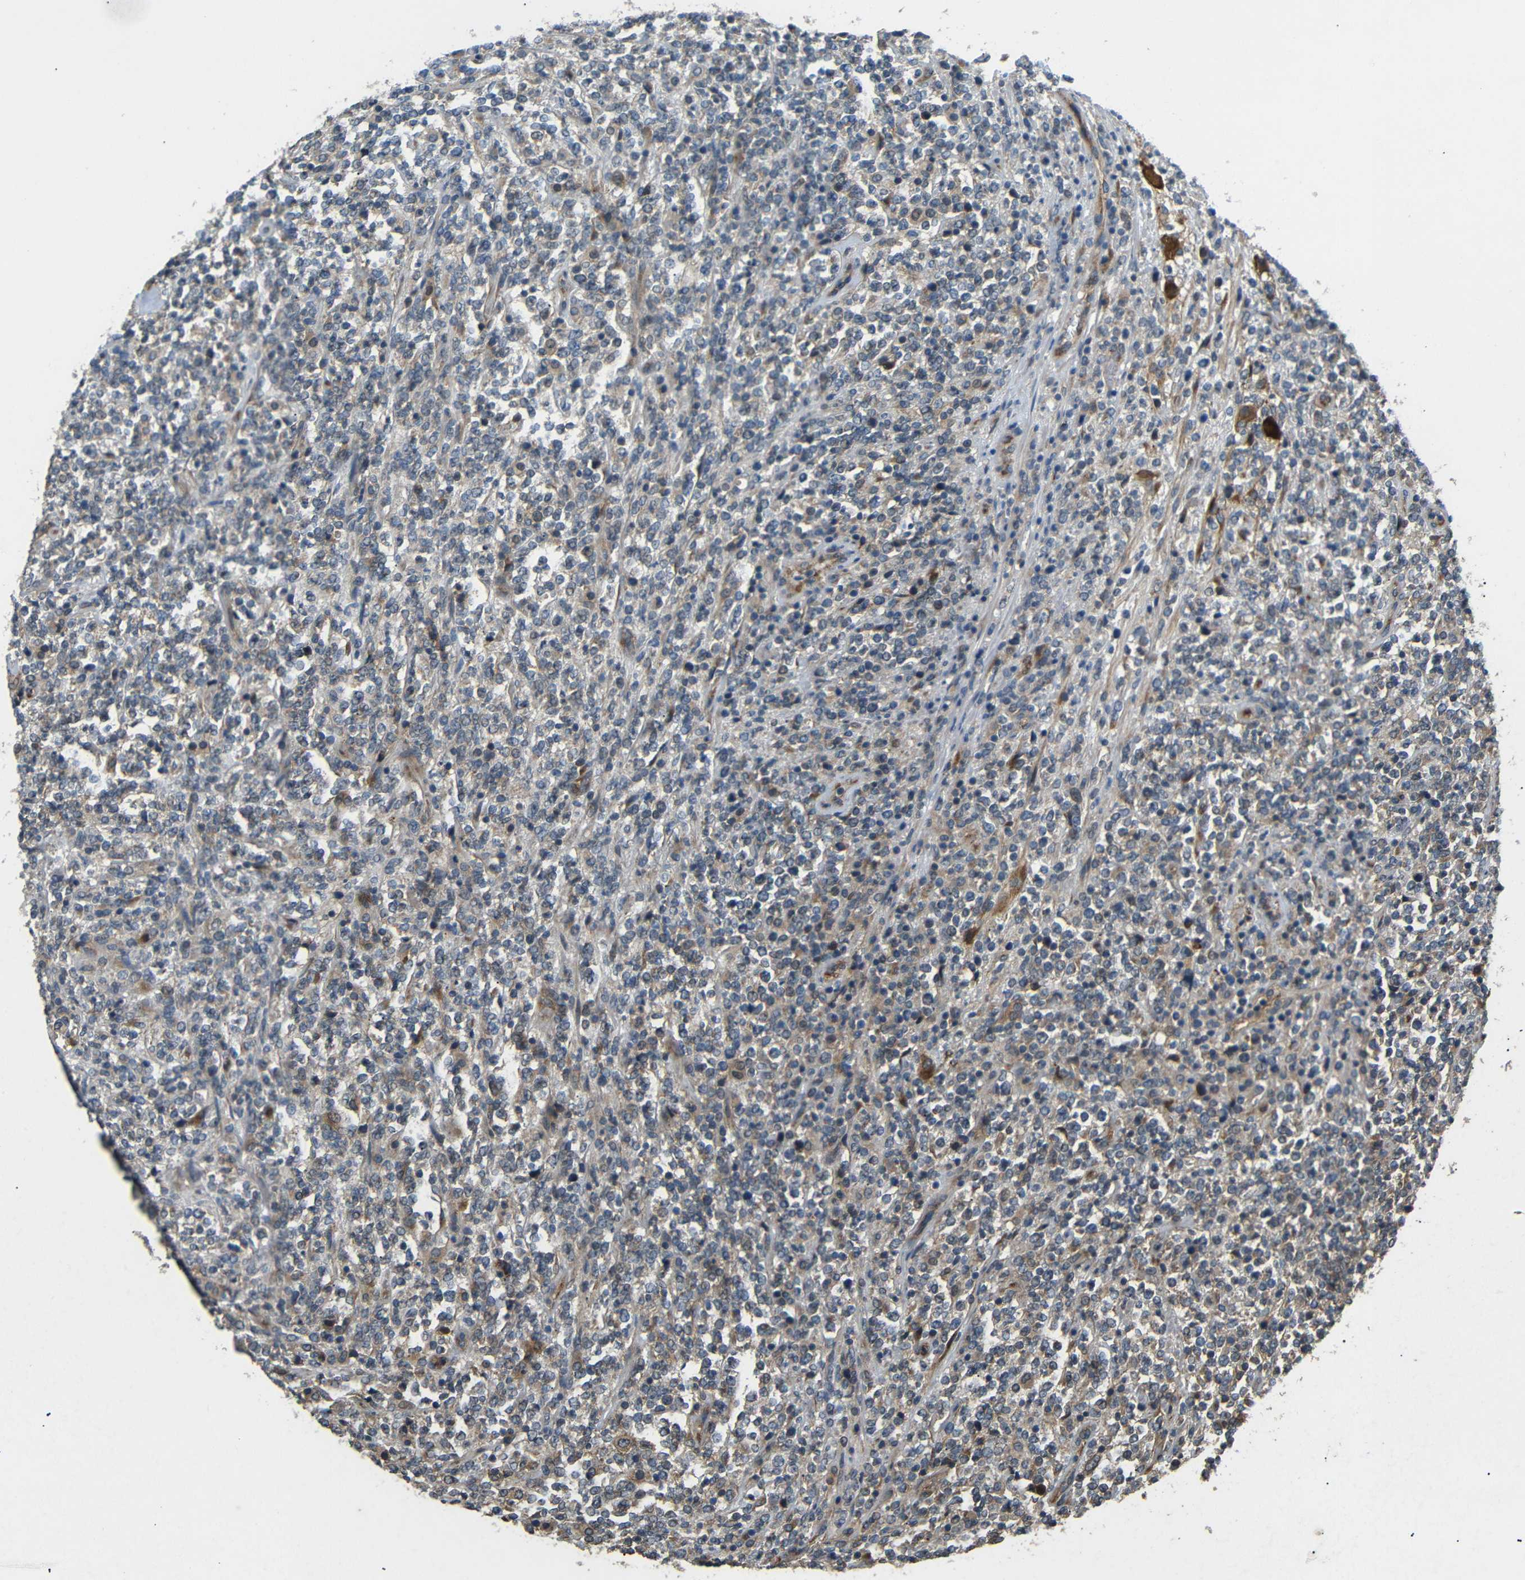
{"staining": {"intensity": "moderate", "quantity": "<25%", "location": "cytoplasmic/membranous"}, "tissue": "lymphoma", "cell_type": "Tumor cells", "image_type": "cancer", "snomed": [{"axis": "morphology", "description": "Malignant lymphoma, non-Hodgkin's type, High grade"}, {"axis": "topography", "description": "Soft tissue"}], "caption": "Immunohistochemistry (IHC) staining of lymphoma, which displays low levels of moderate cytoplasmic/membranous positivity in approximately <25% of tumor cells indicating moderate cytoplasmic/membranous protein positivity. The staining was performed using DAB (3,3'-diaminobenzidine) (brown) for protein detection and nuclei were counterstained in hematoxylin (blue).", "gene": "ATP7A", "patient": {"sex": "male", "age": 18}}